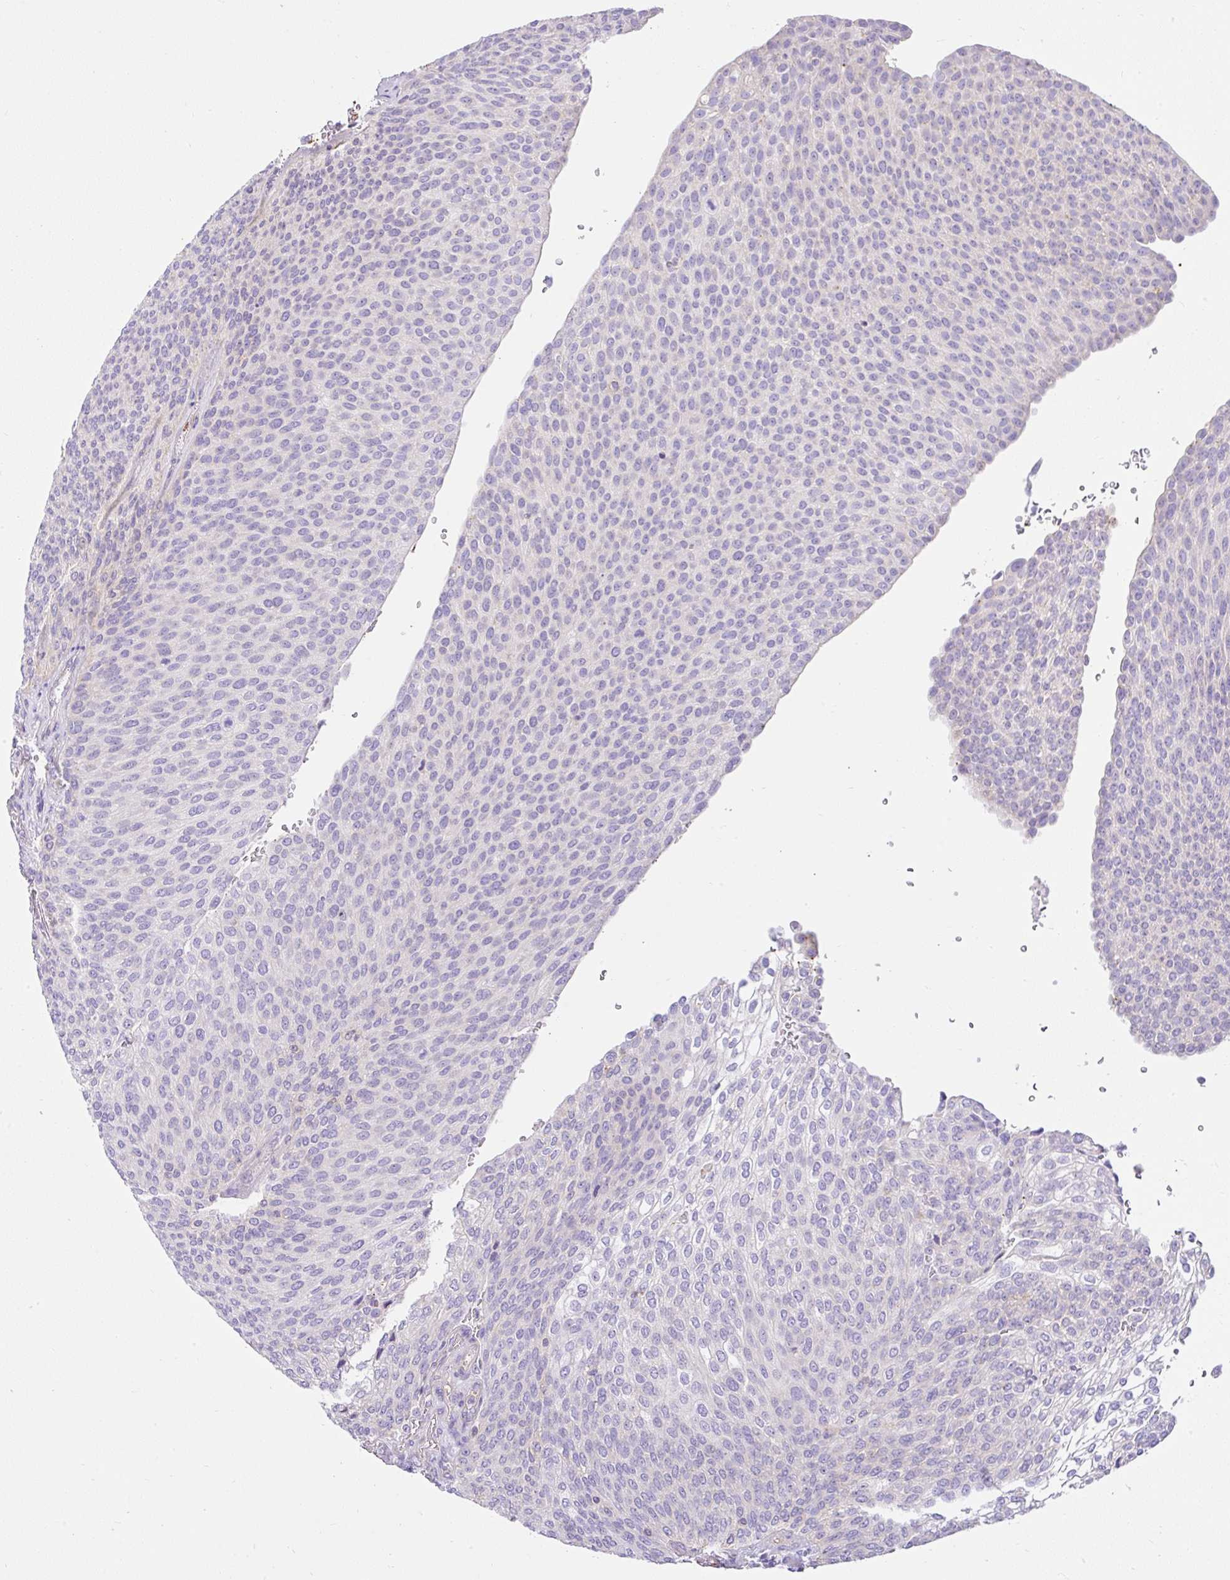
{"staining": {"intensity": "negative", "quantity": "none", "location": "none"}, "tissue": "urothelial cancer", "cell_type": "Tumor cells", "image_type": "cancer", "snomed": [{"axis": "morphology", "description": "Urothelial carcinoma, High grade"}, {"axis": "topography", "description": "Urinary bladder"}], "caption": "An IHC photomicrograph of urothelial cancer is shown. There is no staining in tumor cells of urothelial cancer.", "gene": "CCDC142", "patient": {"sex": "female", "age": 79}}